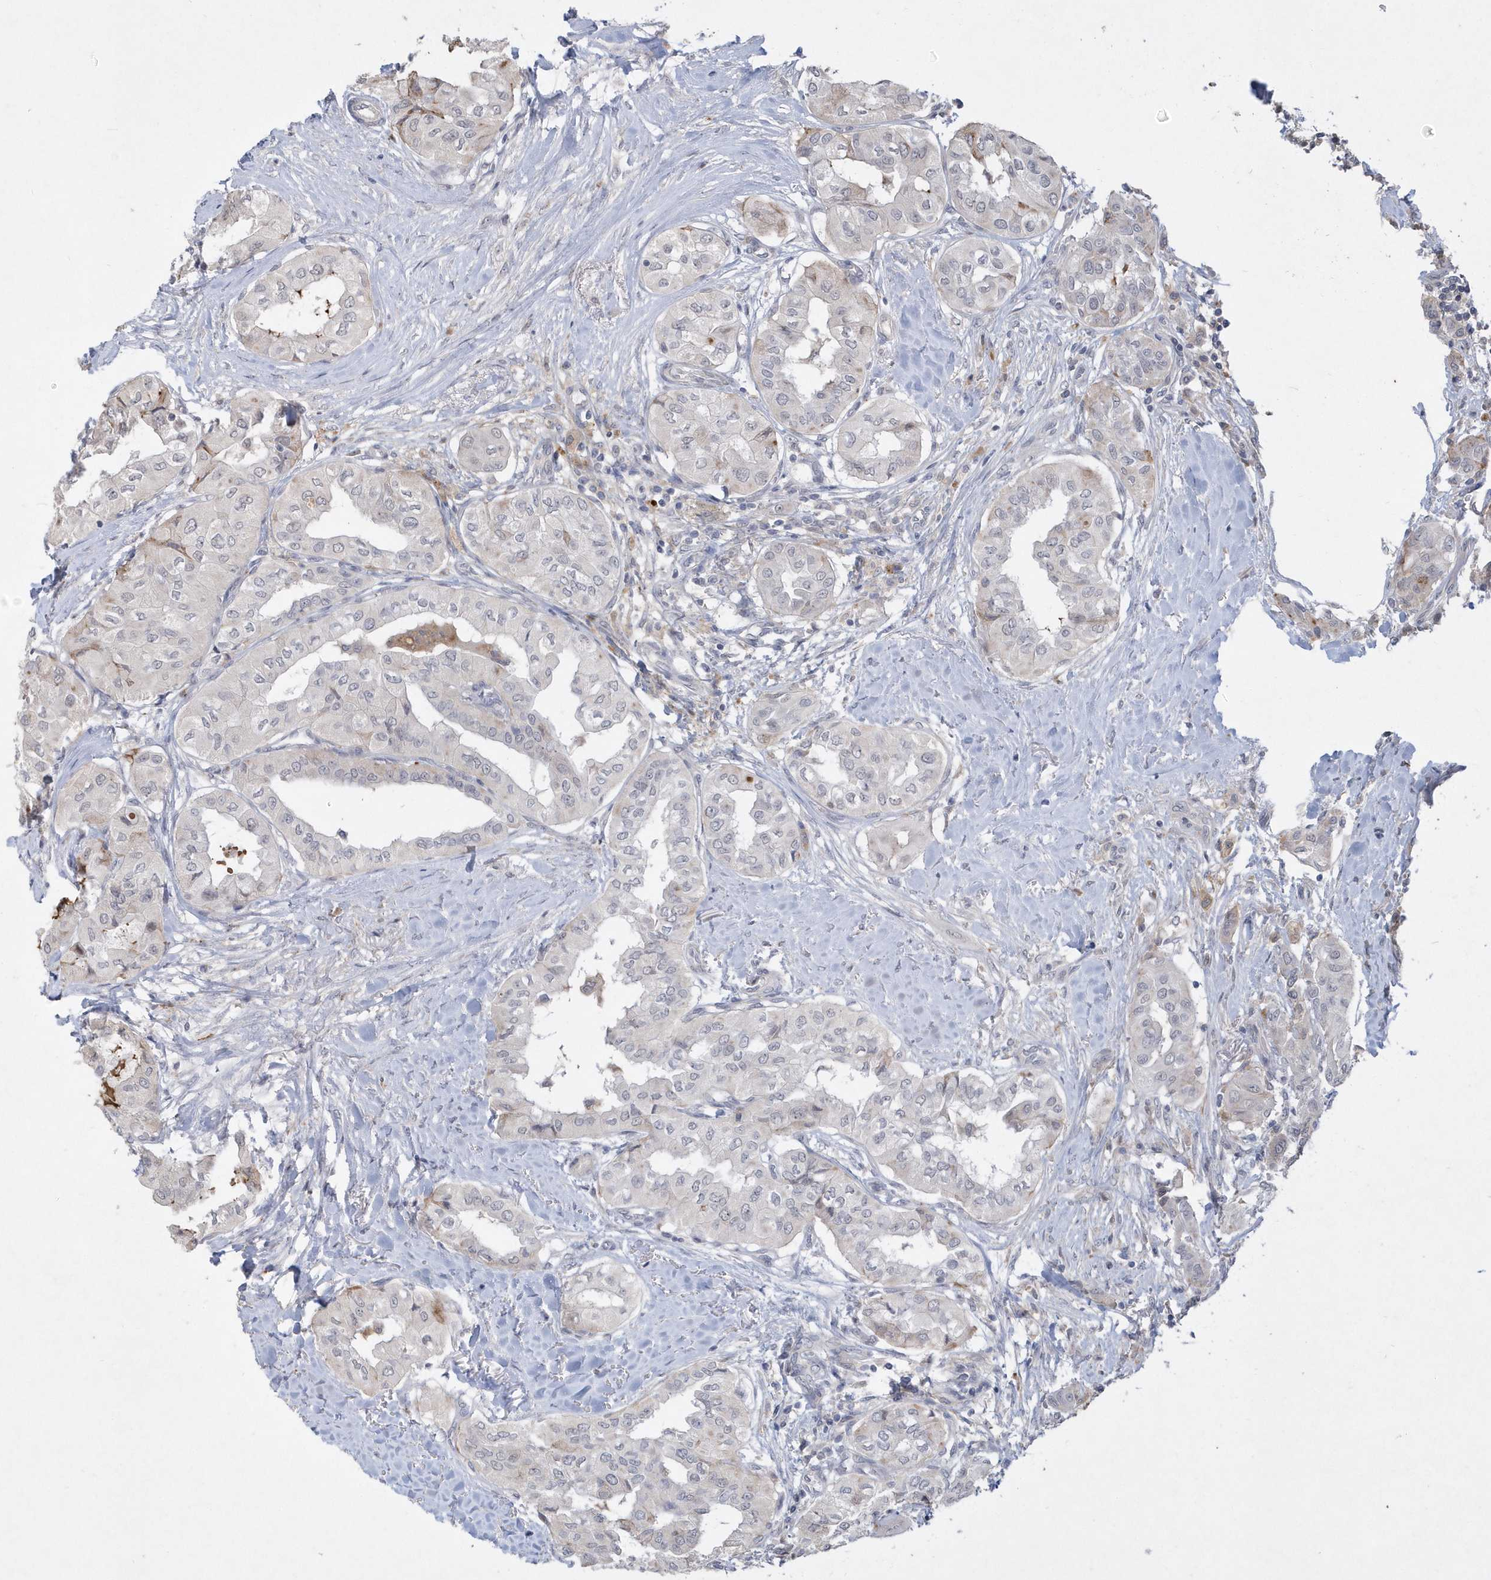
{"staining": {"intensity": "negative", "quantity": "none", "location": "none"}, "tissue": "thyroid cancer", "cell_type": "Tumor cells", "image_type": "cancer", "snomed": [{"axis": "morphology", "description": "Papillary adenocarcinoma, NOS"}, {"axis": "topography", "description": "Thyroid gland"}], "caption": "Immunohistochemistry of thyroid cancer (papillary adenocarcinoma) demonstrates no positivity in tumor cells. (Brightfield microscopy of DAB (3,3'-diaminobenzidine) IHC at high magnification).", "gene": "TSPEAR", "patient": {"sex": "female", "age": 59}}